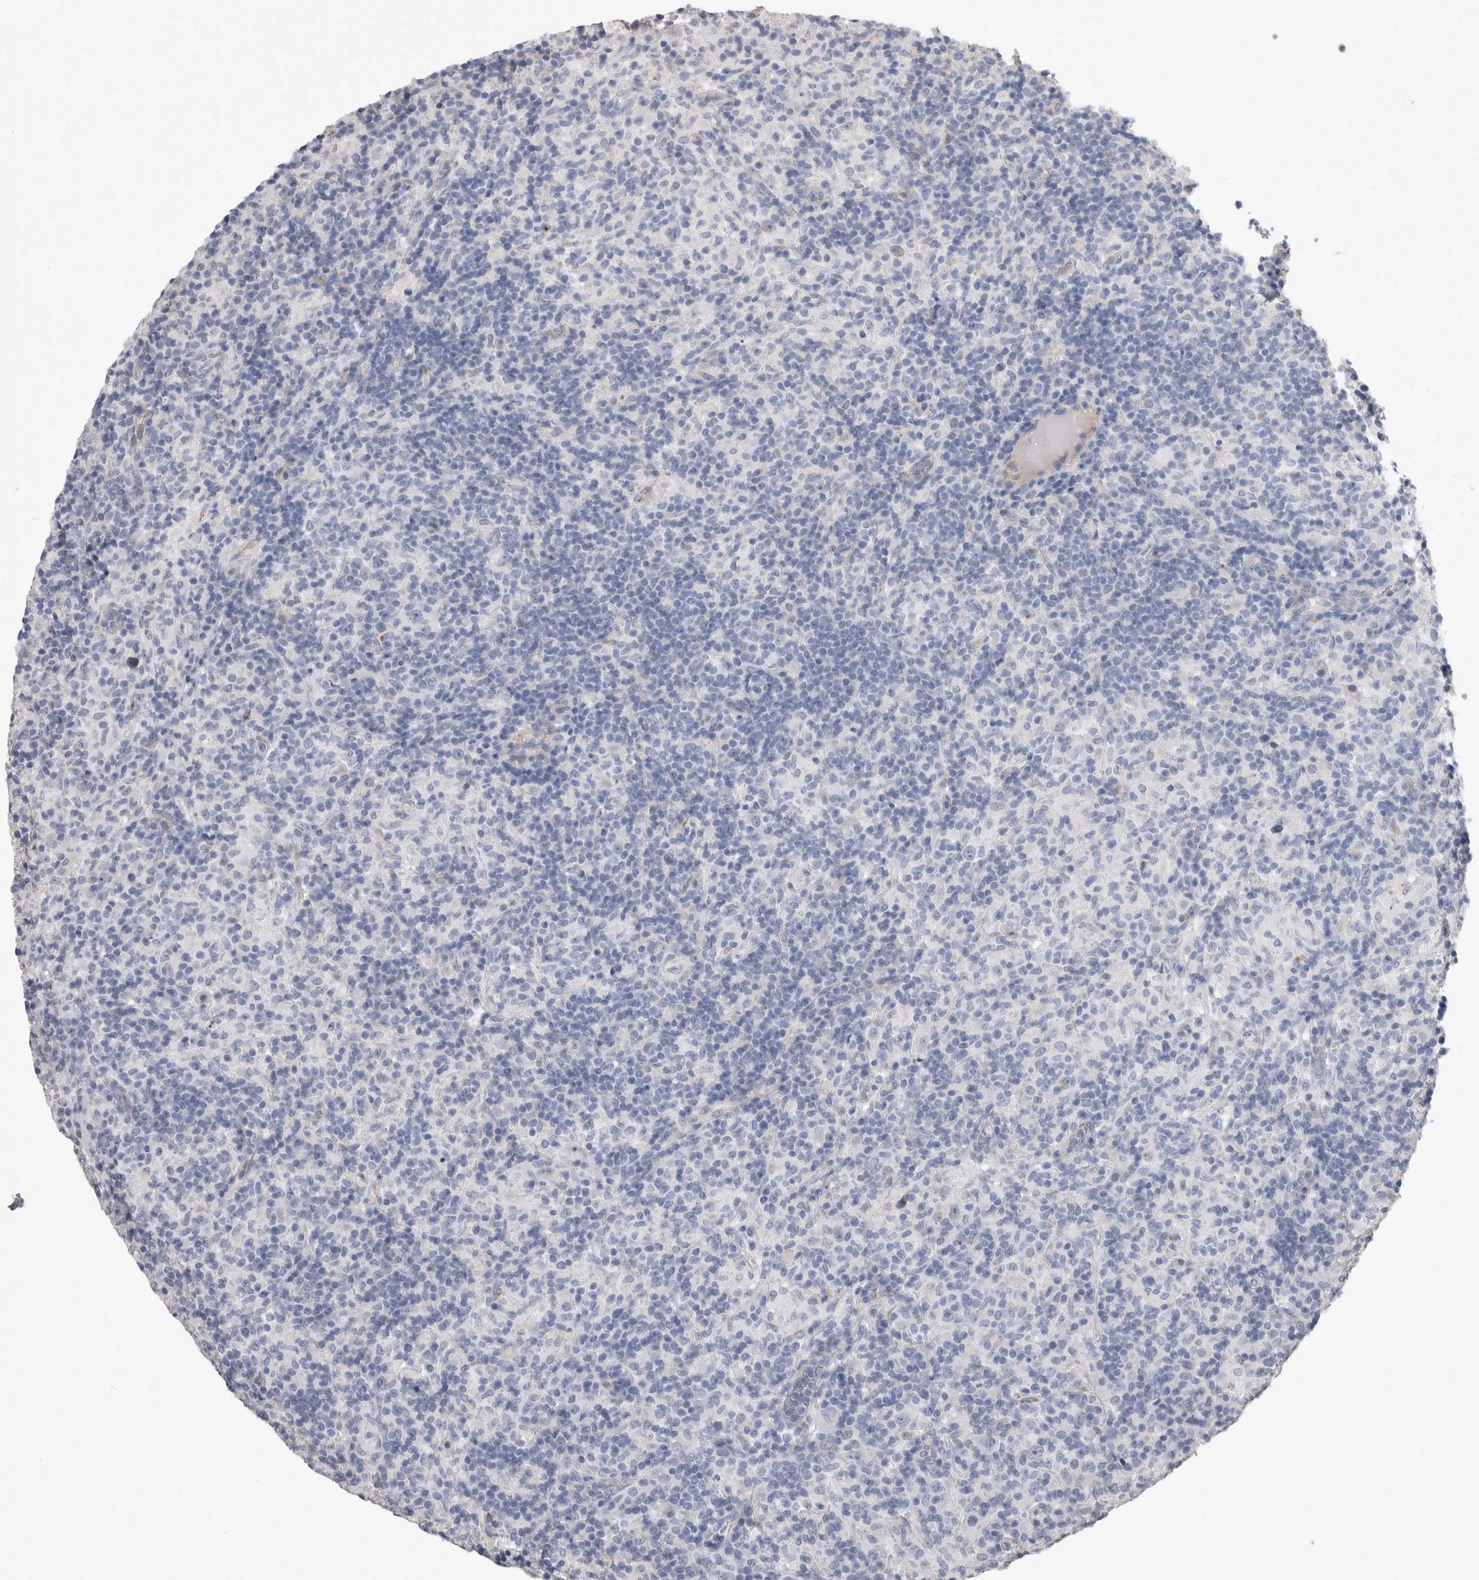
{"staining": {"intensity": "negative", "quantity": "none", "location": "none"}, "tissue": "lymphoma", "cell_type": "Tumor cells", "image_type": "cancer", "snomed": [{"axis": "morphology", "description": "Hodgkin's disease, NOS"}, {"axis": "topography", "description": "Lymph node"}], "caption": "Immunohistochemistry (IHC) histopathology image of neoplastic tissue: human lymphoma stained with DAB reveals no significant protein positivity in tumor cells.", "gene": "STC1", "patient": {"sex": "male", "age": 70}}